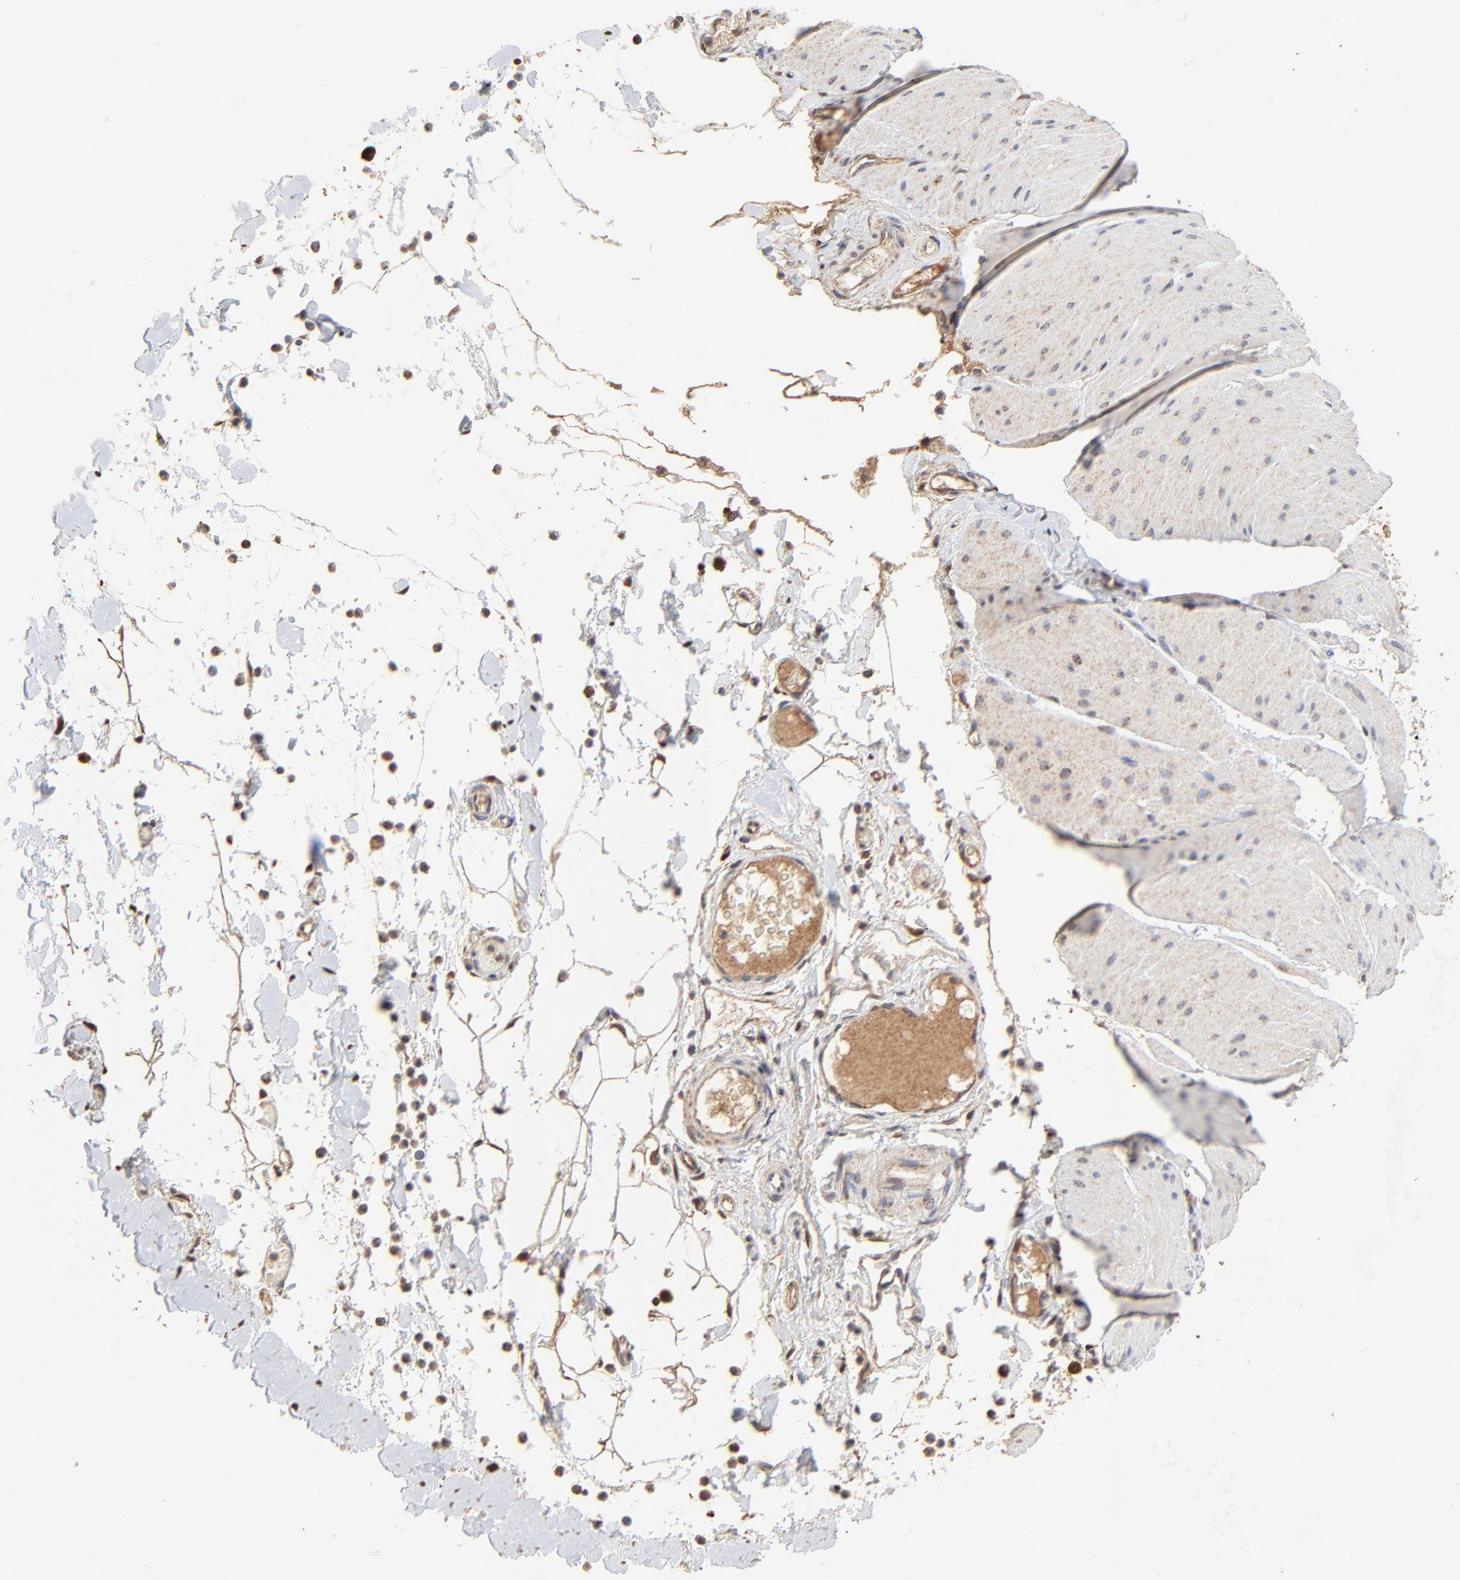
{"staining": {"intensity": "moderate", "quantity": ">75%", "location": "cytoplasmic/membranous"}, "tissue": "smooth muscle", "cell_type": "Smooth muscle cells", "image_type": "normal", "snomed": [{"axis": "morphology", "description": "Normal tissue, NOS"}, {"axis": "topography", "description": "Smooth muscle"}, {"axis": "topography", "description": "Colon"}], "caption": "The image displays a brown stain indicating the presence of a protein in the cytoplasmic/membranous of smooth muscle cells in smooth muscle.", "gene": "LGALS3", "patient": {"sex": "male", "age": 67}}